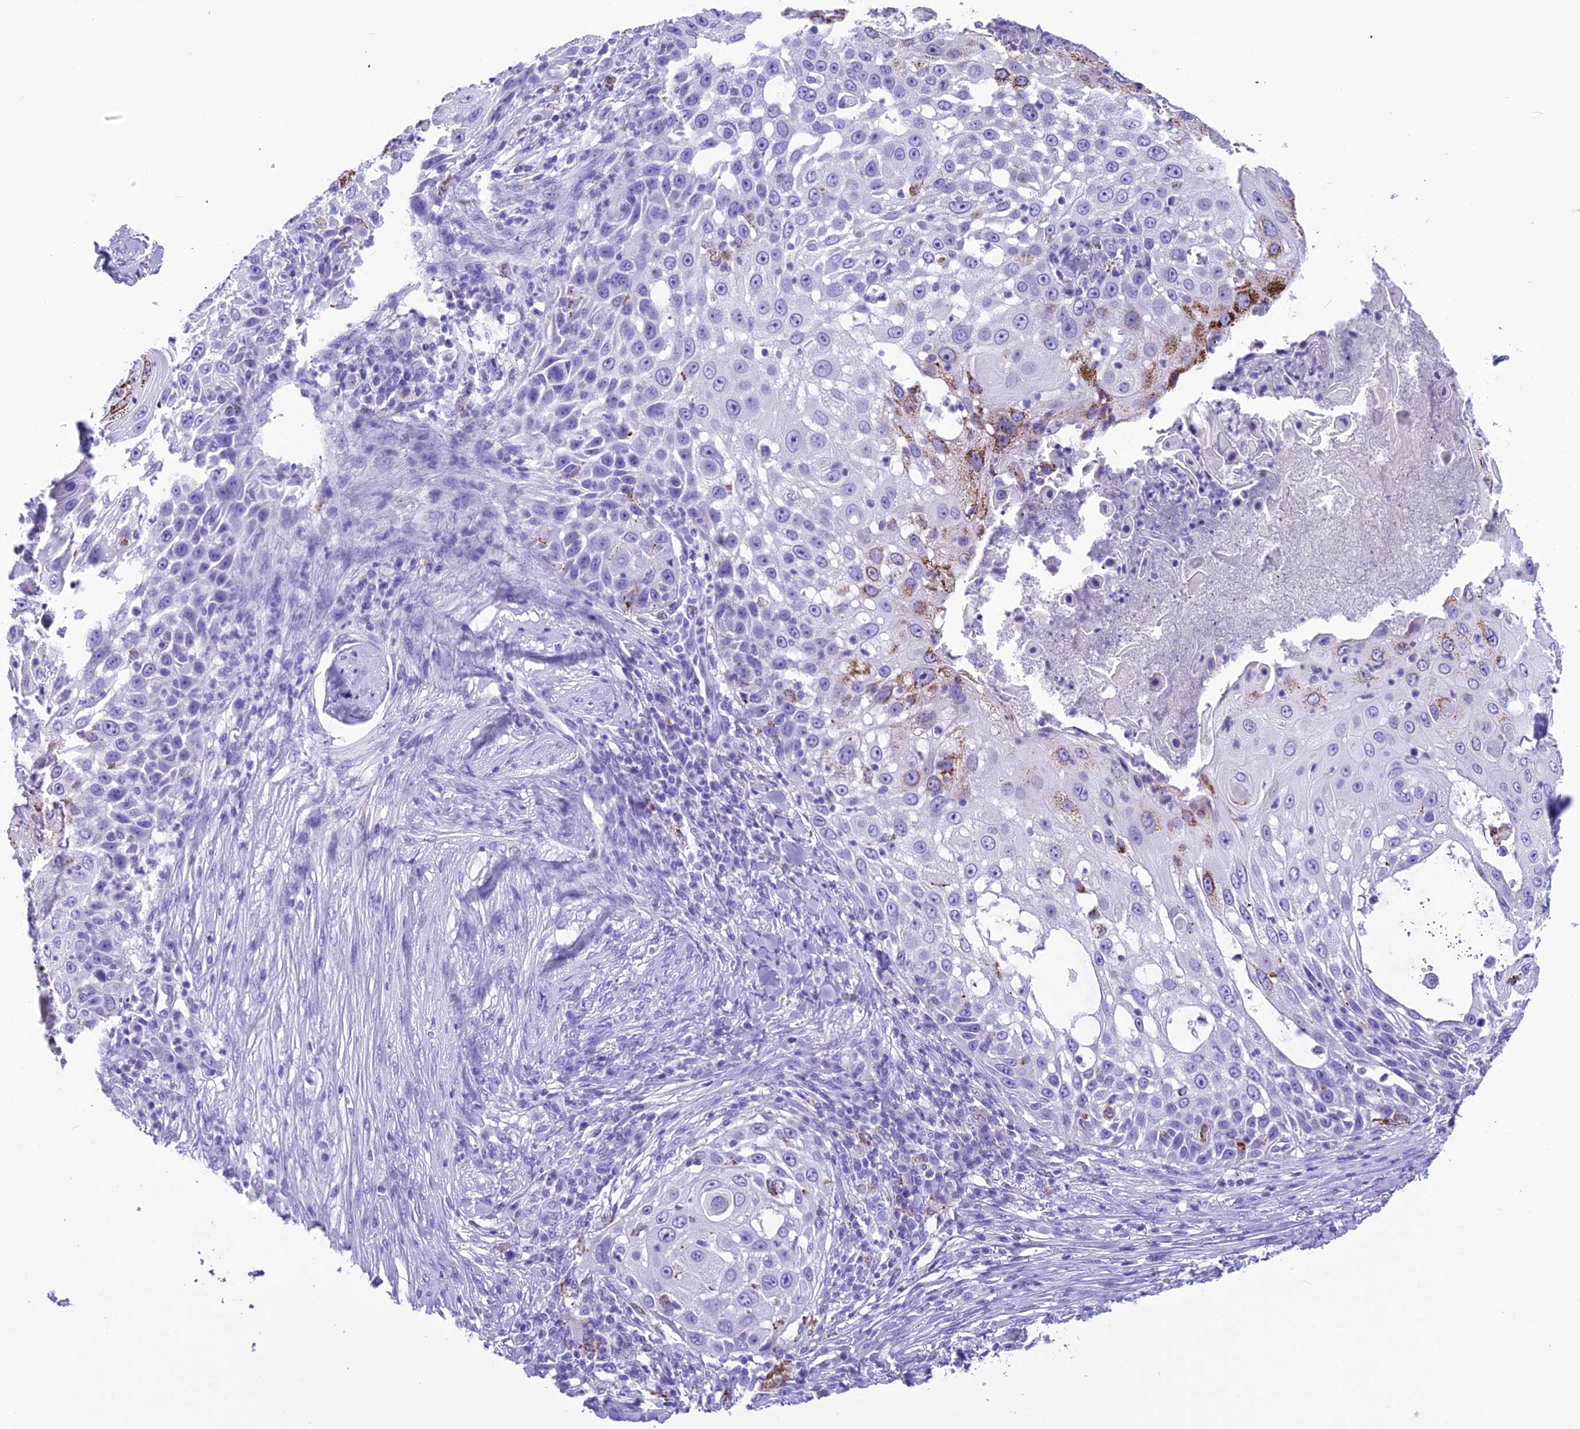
{"staining": {"intensity": "strong", "quantity": "<25%", "location": "cytoplasmic/membranous"}, "tissue": "skin cancer", "cell_type": "Tumor cells", "image_type": "cancer", "snomed": [{"axis": "morphology", "description": "Squamous cell carcinoma, NOS"}, {"axis": "topography", "description": "Skin"}], "caption": "Skin squamous cell carcinoma stained with a protein marker reveals strong staining in tumor cells.", "gene": "TRAM1L1", "patient": {"sex": "female", "age": 44}}